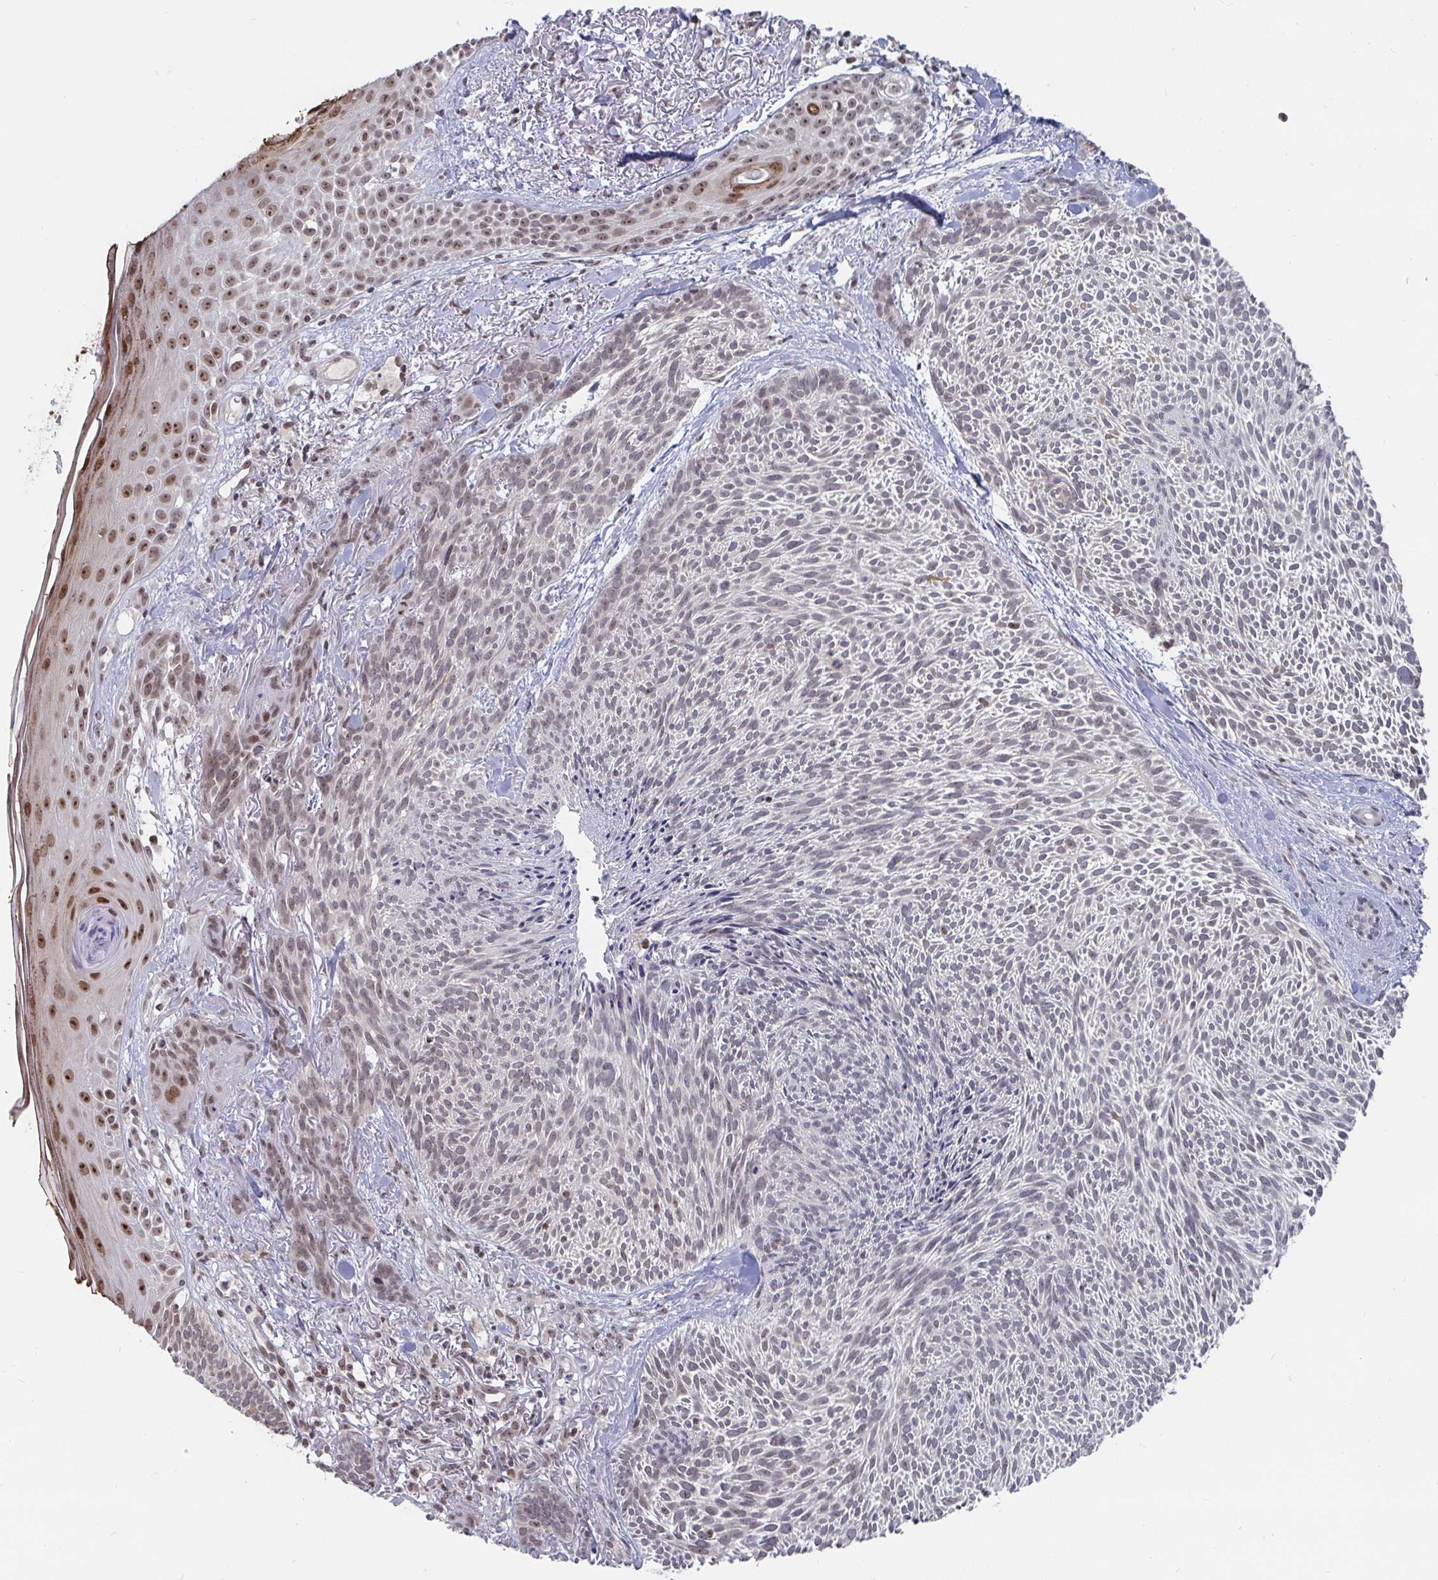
{"staining": {"intensity": "weak", "quantity": "<25%", "location": "nuclear"}, "tissue": "skin cancer", "cell_type": "Tumor cells", "image_type": "cancer", "snomed": [{"axis": "morphology", "description": "Basal cell carcinoma"}, {"axis": "topography", "description": "Skin"}], "caption": "Immunohistochemical staining of skin cancer shows no significant positivity in tumor cells.", "gene": "TRIP12", "patient": {"sex": "female", "age": 78}}